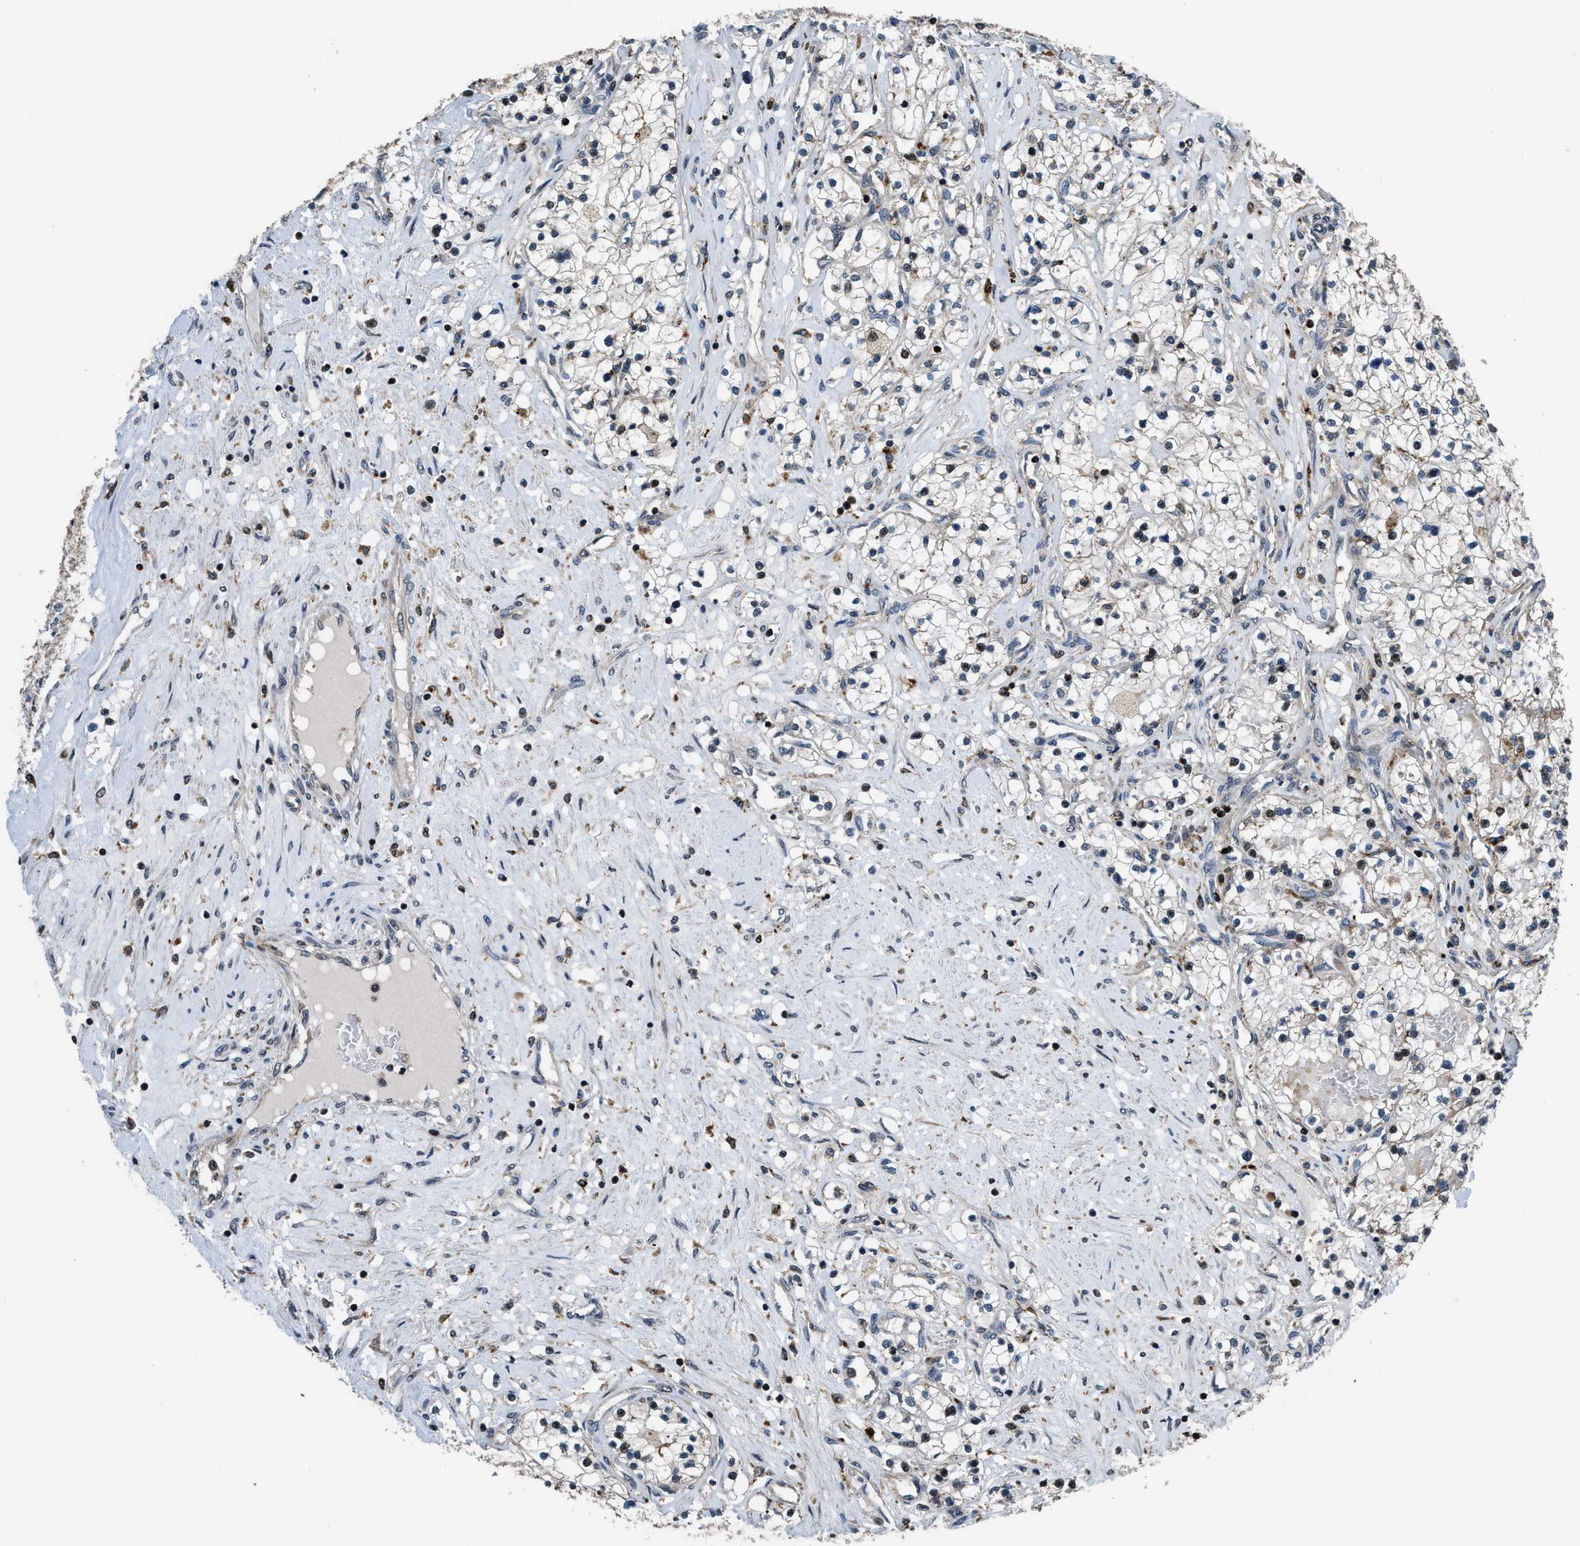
{"staining": {"intensity": "negative", "quantity": "none", "location": "none"}, "tissue": "renal cancer", "cell_type": "Tumor cells", "image_type": "cancer", "snomed": [{"axis": "morphology", "description": "Adenocarcinoma, NOS"}, {"axis": "topography", "description": "Kidney"}], "caption": "Renal cancer (adenocarcinoma) was stained to show a protein in brown. There is no significant staining in tumor cells.", "gene": "CTBS", "patient": {"sex": "male", "age": 68}}